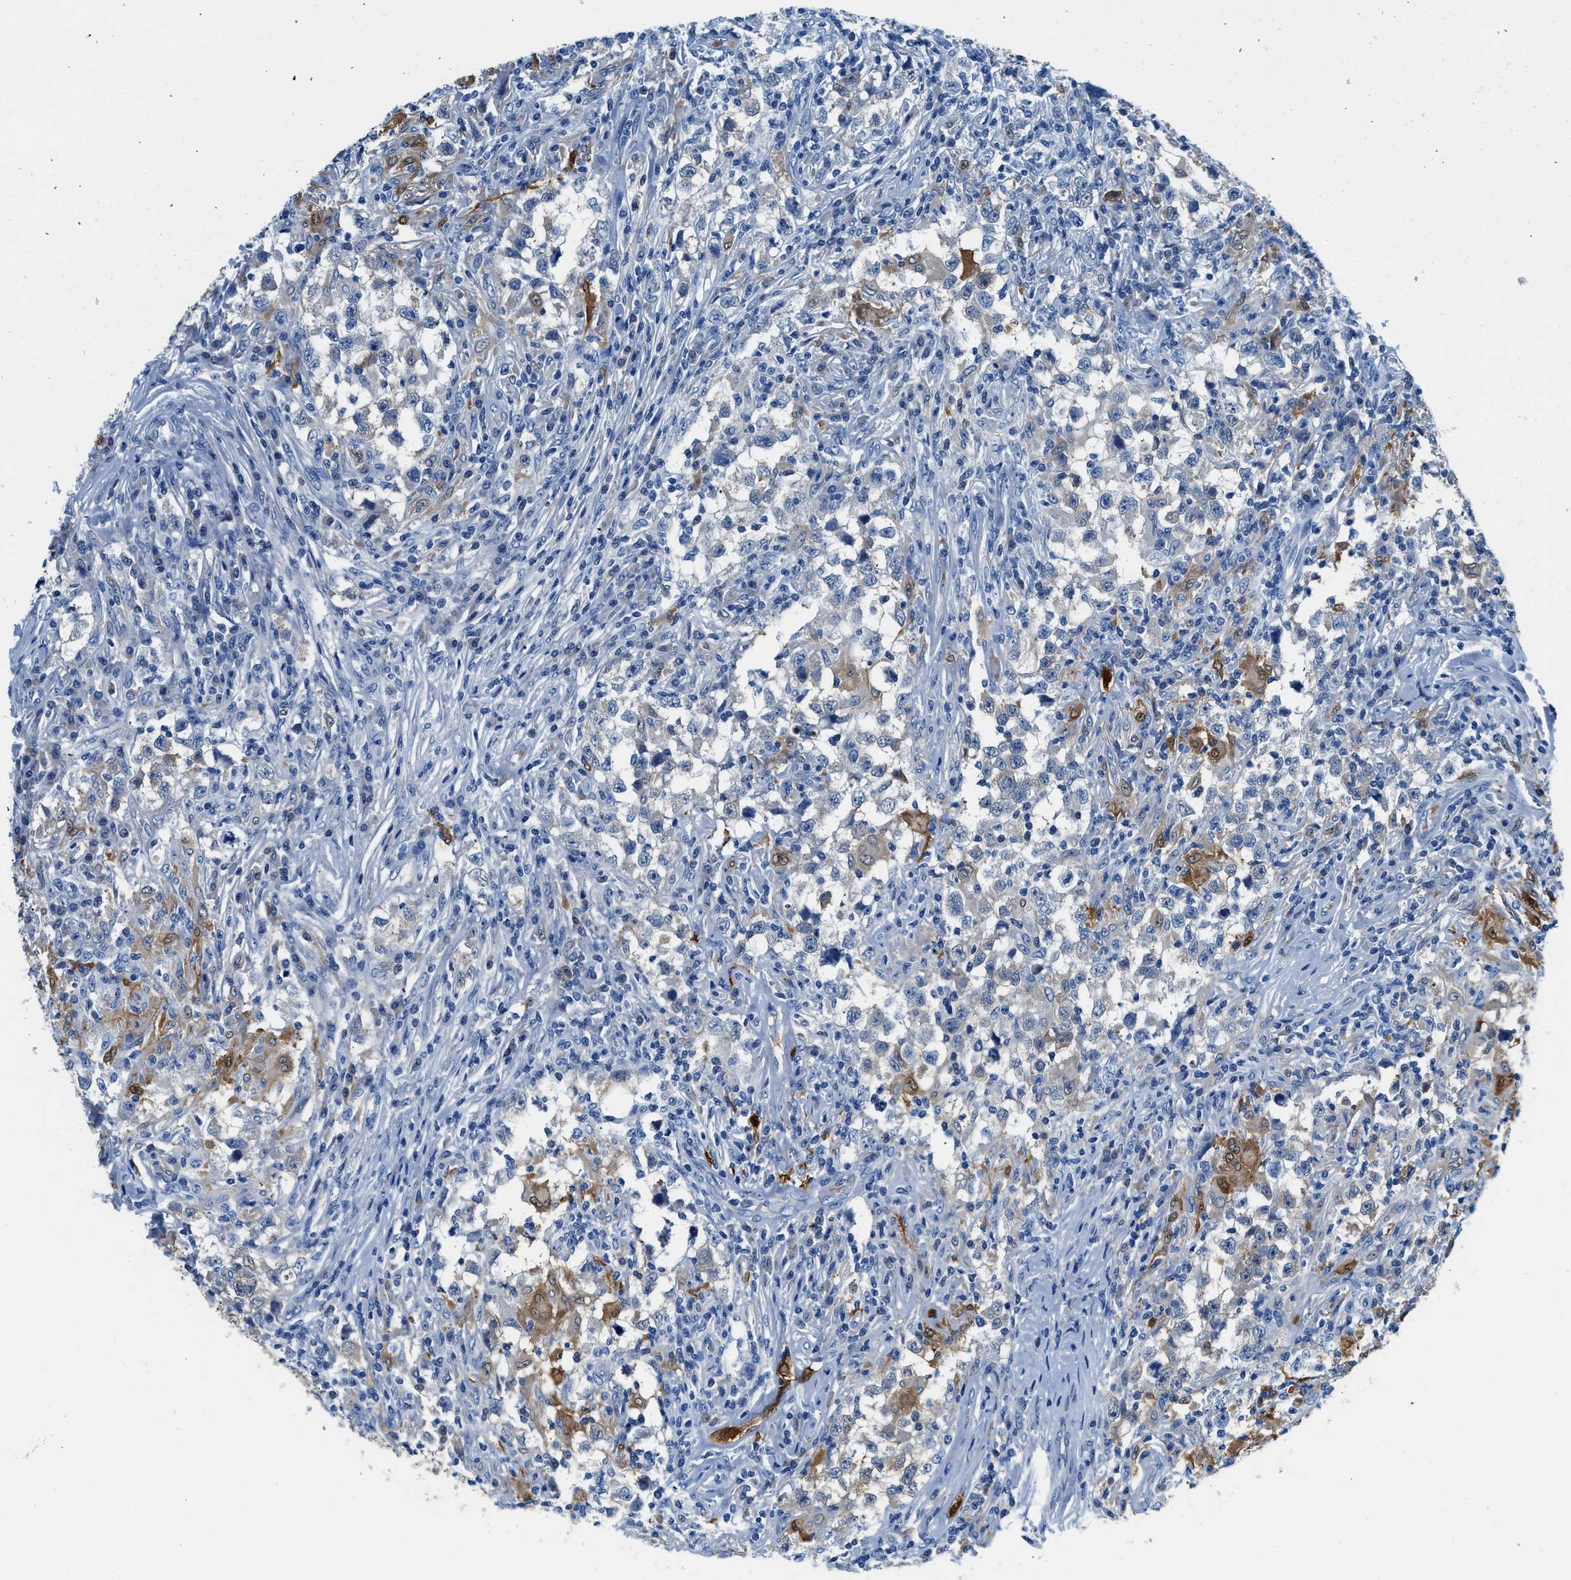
{"staining": {"intensity": "moderate", "quantity": "<25%", "location": "cytoplasmic/membranous"}, "tissue": "testis cancer", "cell_type": "Tumor cells", "image_type": "cancer", "snomed": [{"axis": "morphology", "description": "Carcinoma, Embryonal, NOS"}, {"axis": "topography", "description": "Testis"}], "caption": "Moderate cytoplasmic/membranous expression for a protein is identified in approximately <25% of tumor cells of testis cancer using immunohistochemistry.", "gene": "FADS6", "patient": {"sex": "male", "age": 21}}